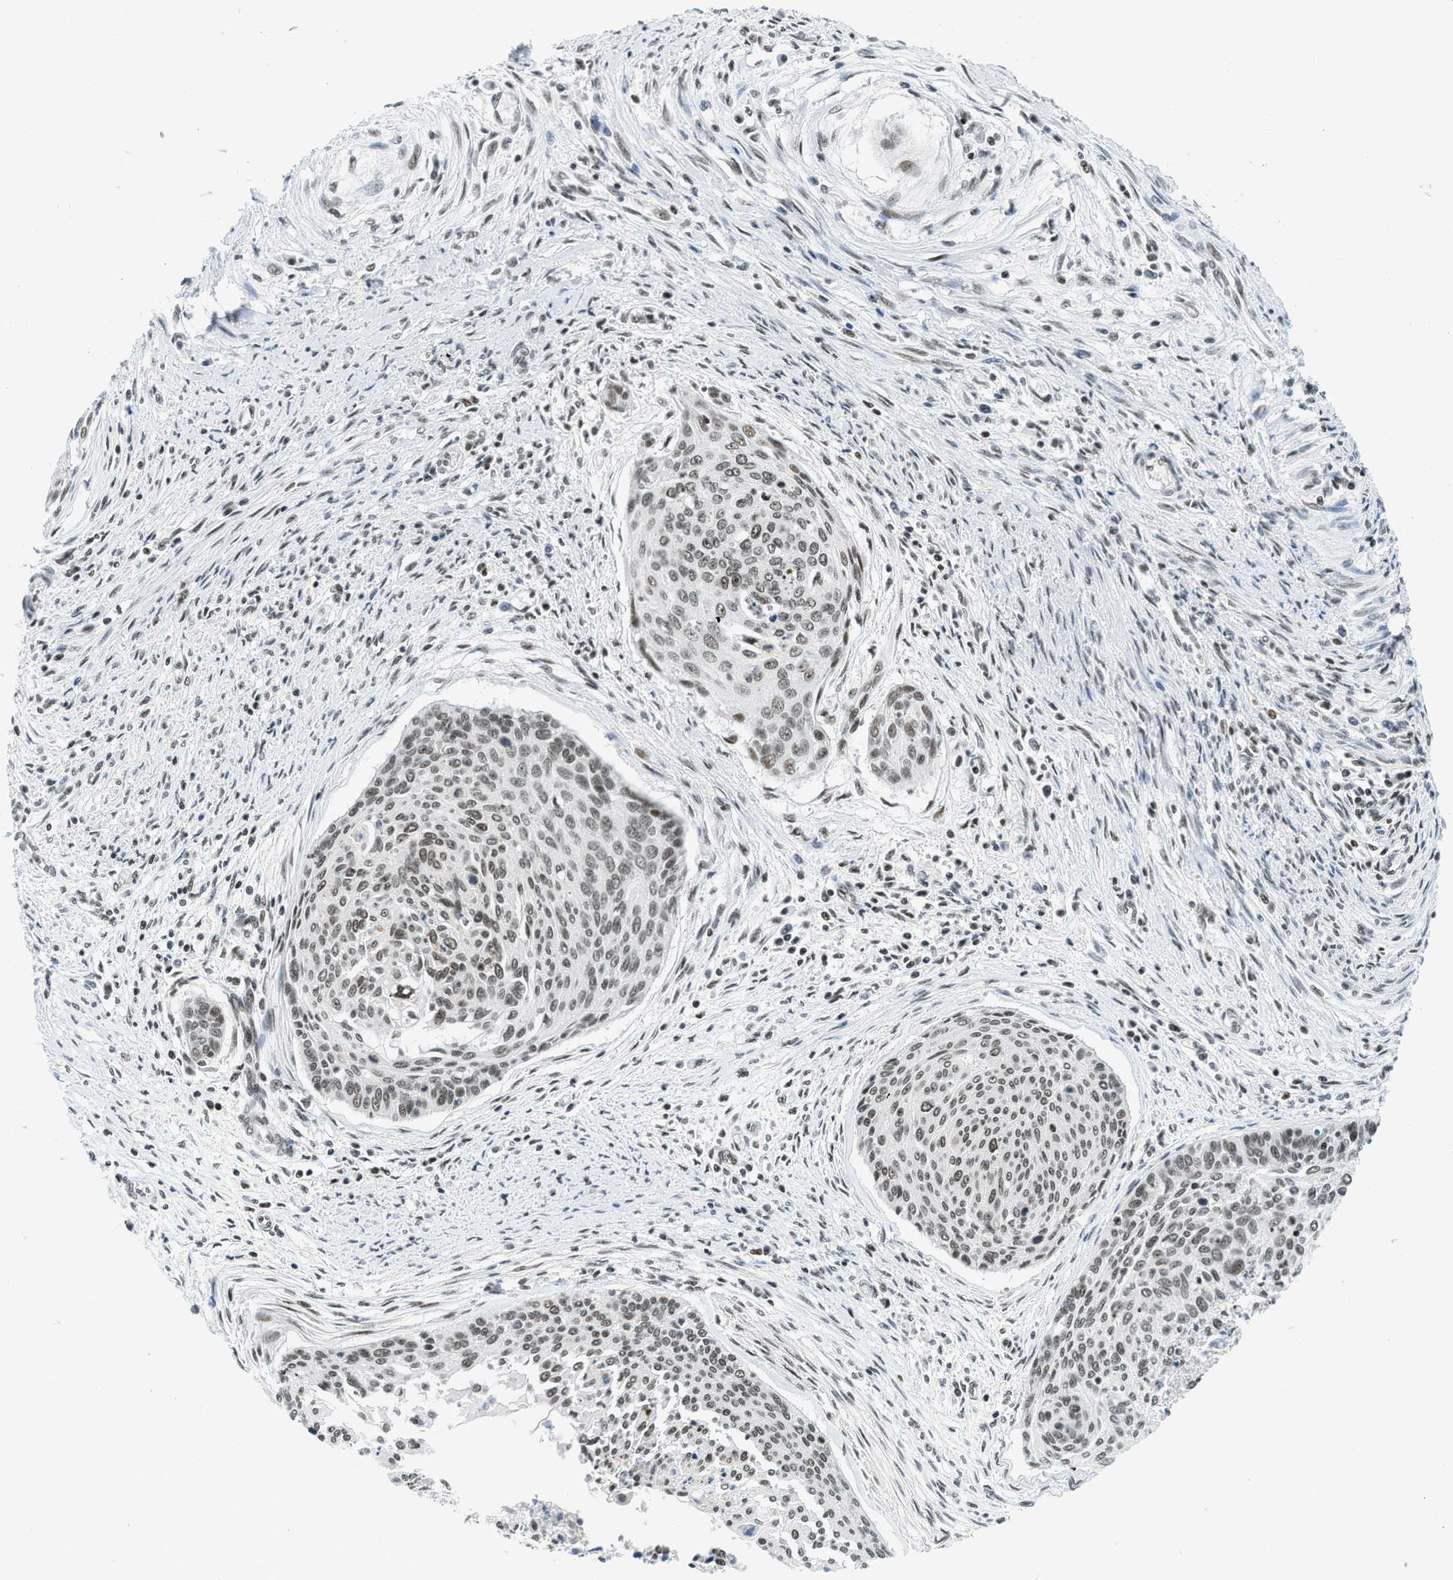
{"staining": {"intensity": "weak", "quantity": ">75%", "location": "nuclear"}, "tissue": "cervical cancer", "cell_type": "Tumor cells", "image_type": "cancer", "snomed": [{"axis": "morphology", "description": "Squamous cell carcinoma, NOS"}, {"axis": "topography", "description": "Cervix"}], "caption": "Tumor cells show low levels of weak nuclear expression in about >75% of cells in squamous cell carcinoma (cervical).", "gene": "URB1", "patient": {"sex": "female", "age": 55}}